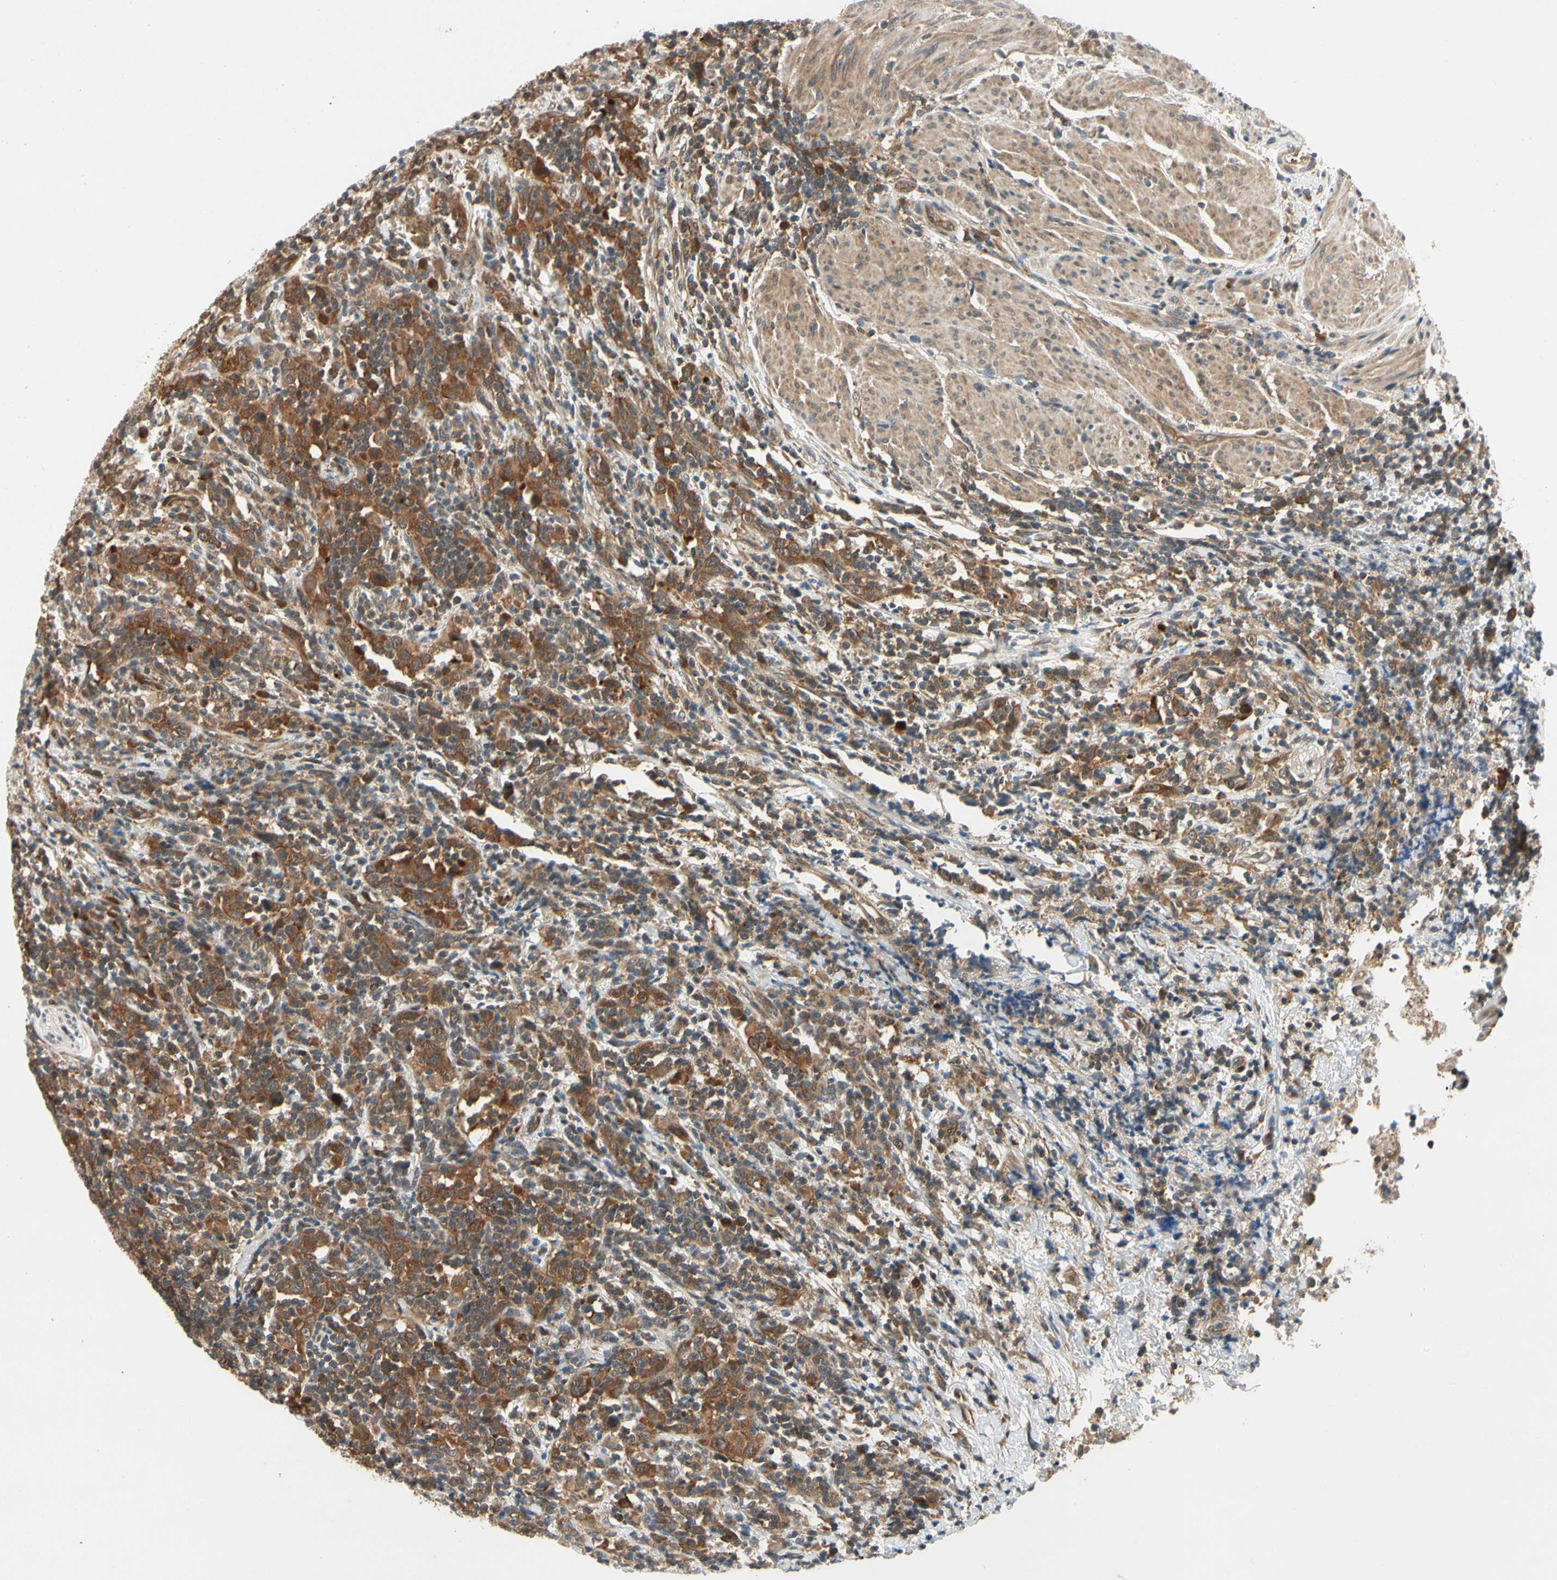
{"staining": {"intensity": "strong", "quantity": ">75%", "location": "cytoplasmic/membranous"}, "tissue": "urothelial cancer", "cell_type": "Tumor cells", "image_type": "cancer", "snomed": [{"axis": "morphology", "description": "Urothelial carcinoma, High grade"}, {"axis": "topography", "description": "Urinary bladder"}], "caption": "Strong cytoplasmic/membranous protein expression is present in approximately >75% of tumor cells in urothelial cancer.", "gene": "TDRP", "patient": {"sex": "male", "age": 61}}